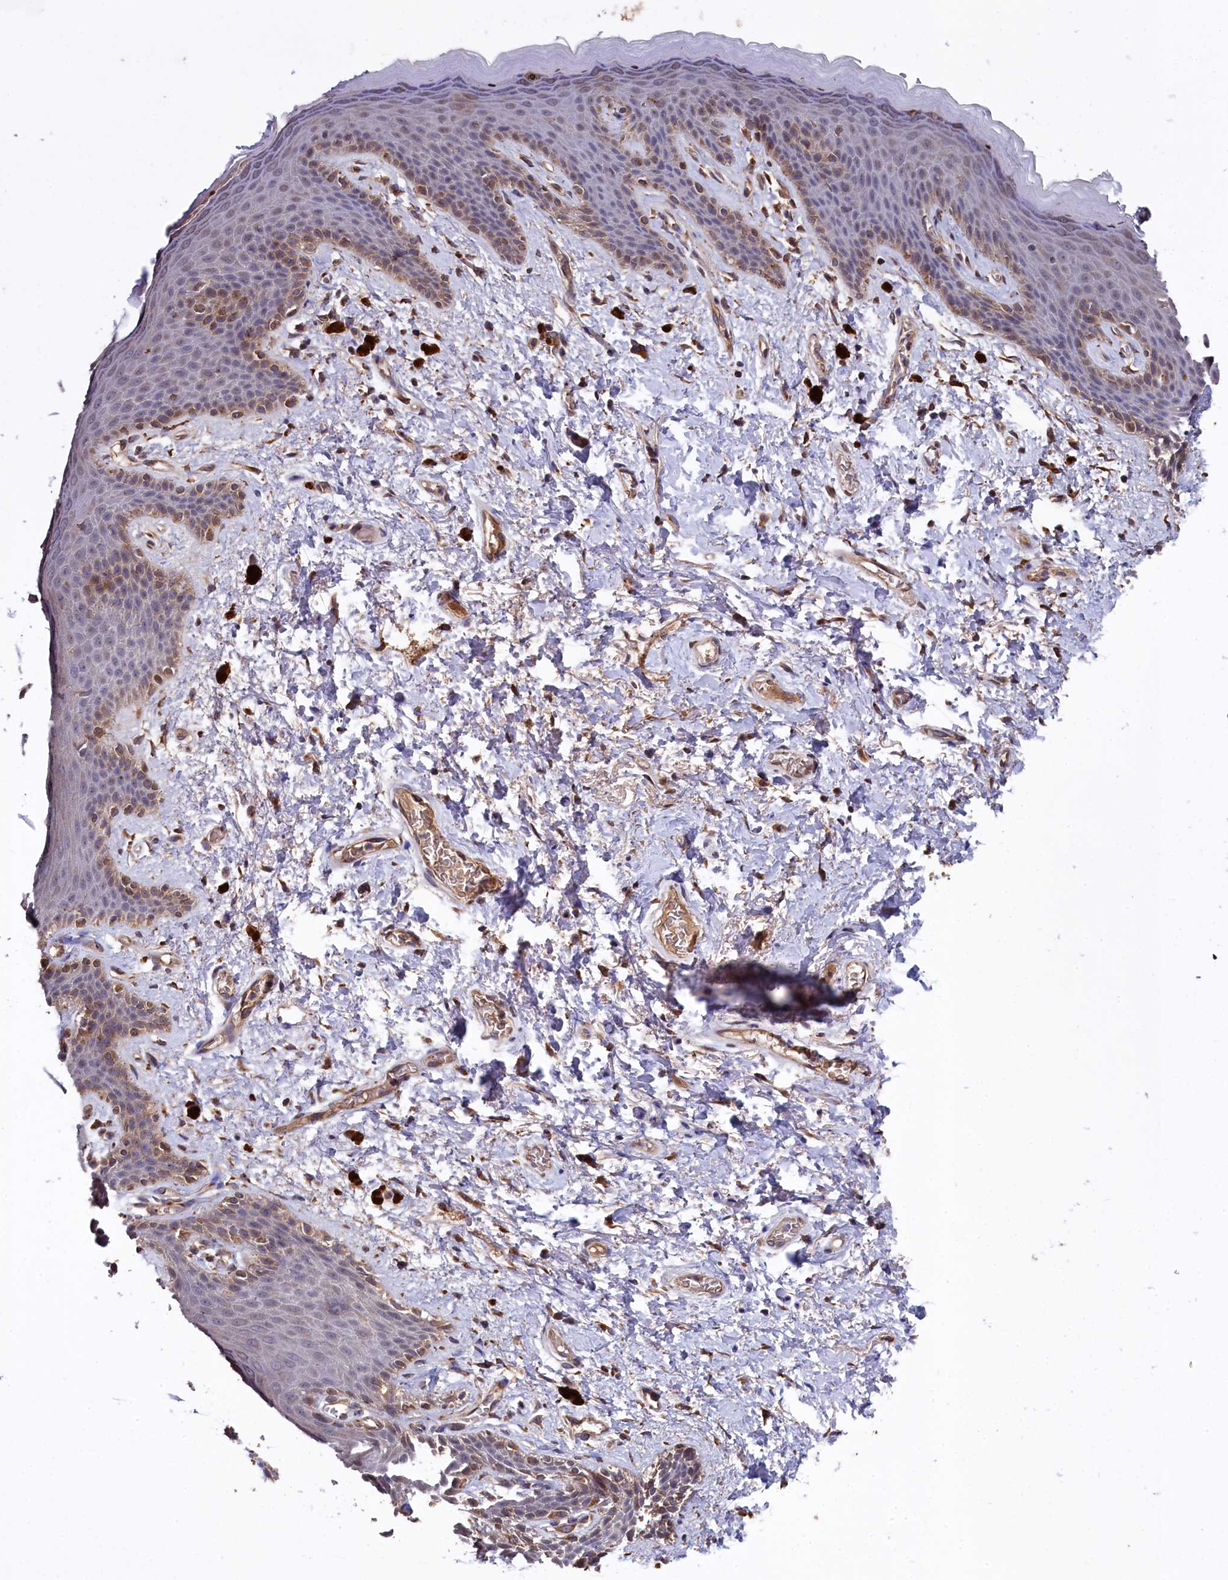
{"staining": {"intensity": "moderate", "quantity": "<25%", "location": "cytoplasmic/membranous"}, "tissue": "skin", "cell_type": "Epidermal cells", "image_type": "normal", "snomed": [{"axis": "morphology", "description": "Normal tissue, NOS"}, {"axis": "topography", "description": "Anal"}], "caption": "This image displays IHC staining of normal human skin, with low moderate cytoplasmic/membranous expression in approximately <25% of epidermal cells.", "gene": "SLC12A4", "patient": {"sex": "female", "age": 46}}